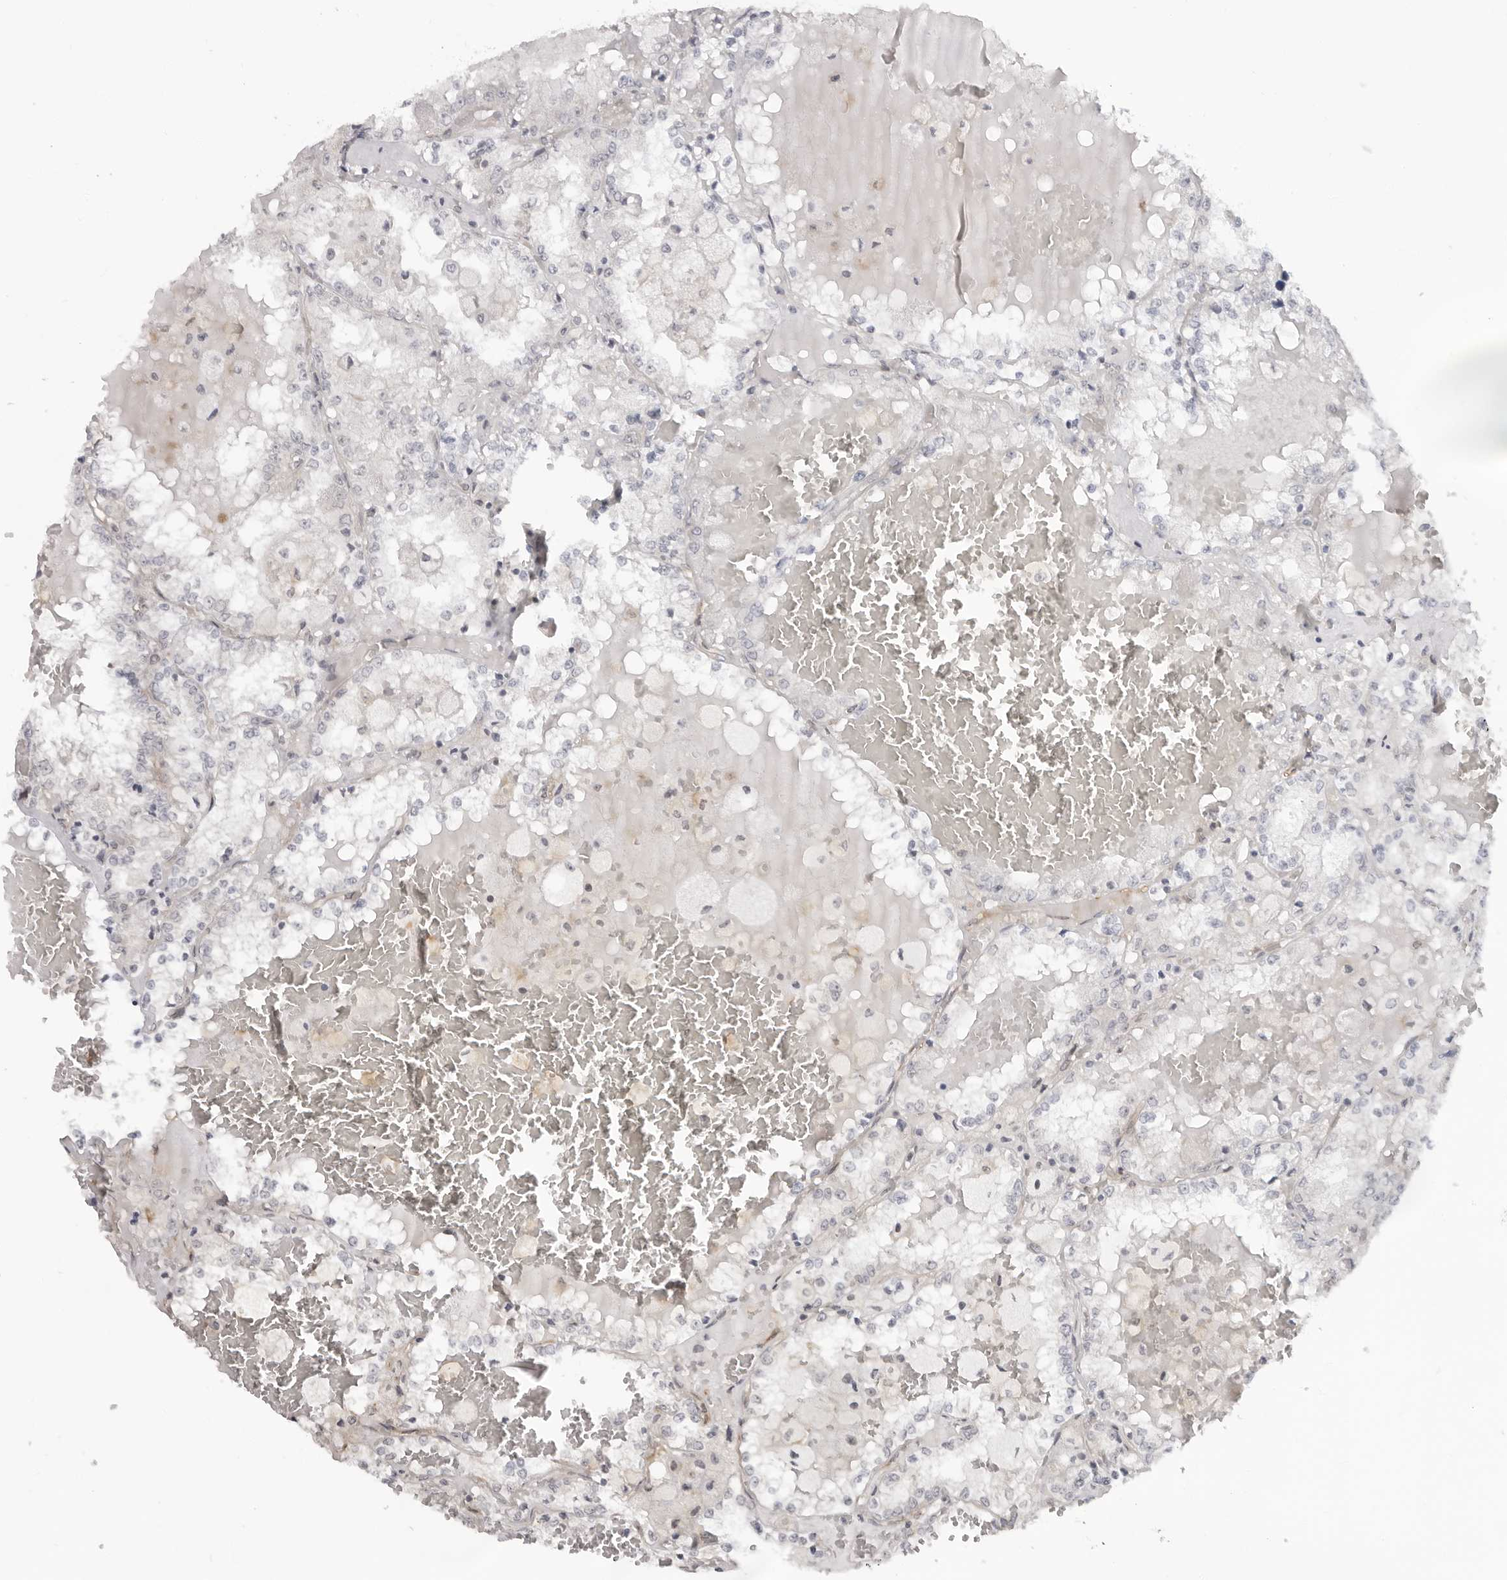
{"staining": {"intensity": "negative", "quantity": "none", "location": "none"}, "tissue": "renal cancer", "cell_type": "Tumor cells", "image_type": "cancer", "snomed": [{"axis": "morphology", "description": "Adenocarcinoma, NOS"}, {"axis": "topography", "description": "Kidney"}], "caption": "A histopathology image of renal cancer stained for a protein exhibits no brown staining in tumor cells.", "gene": "SRGAP2", "patient": {"sex": "female", "age": 56}}